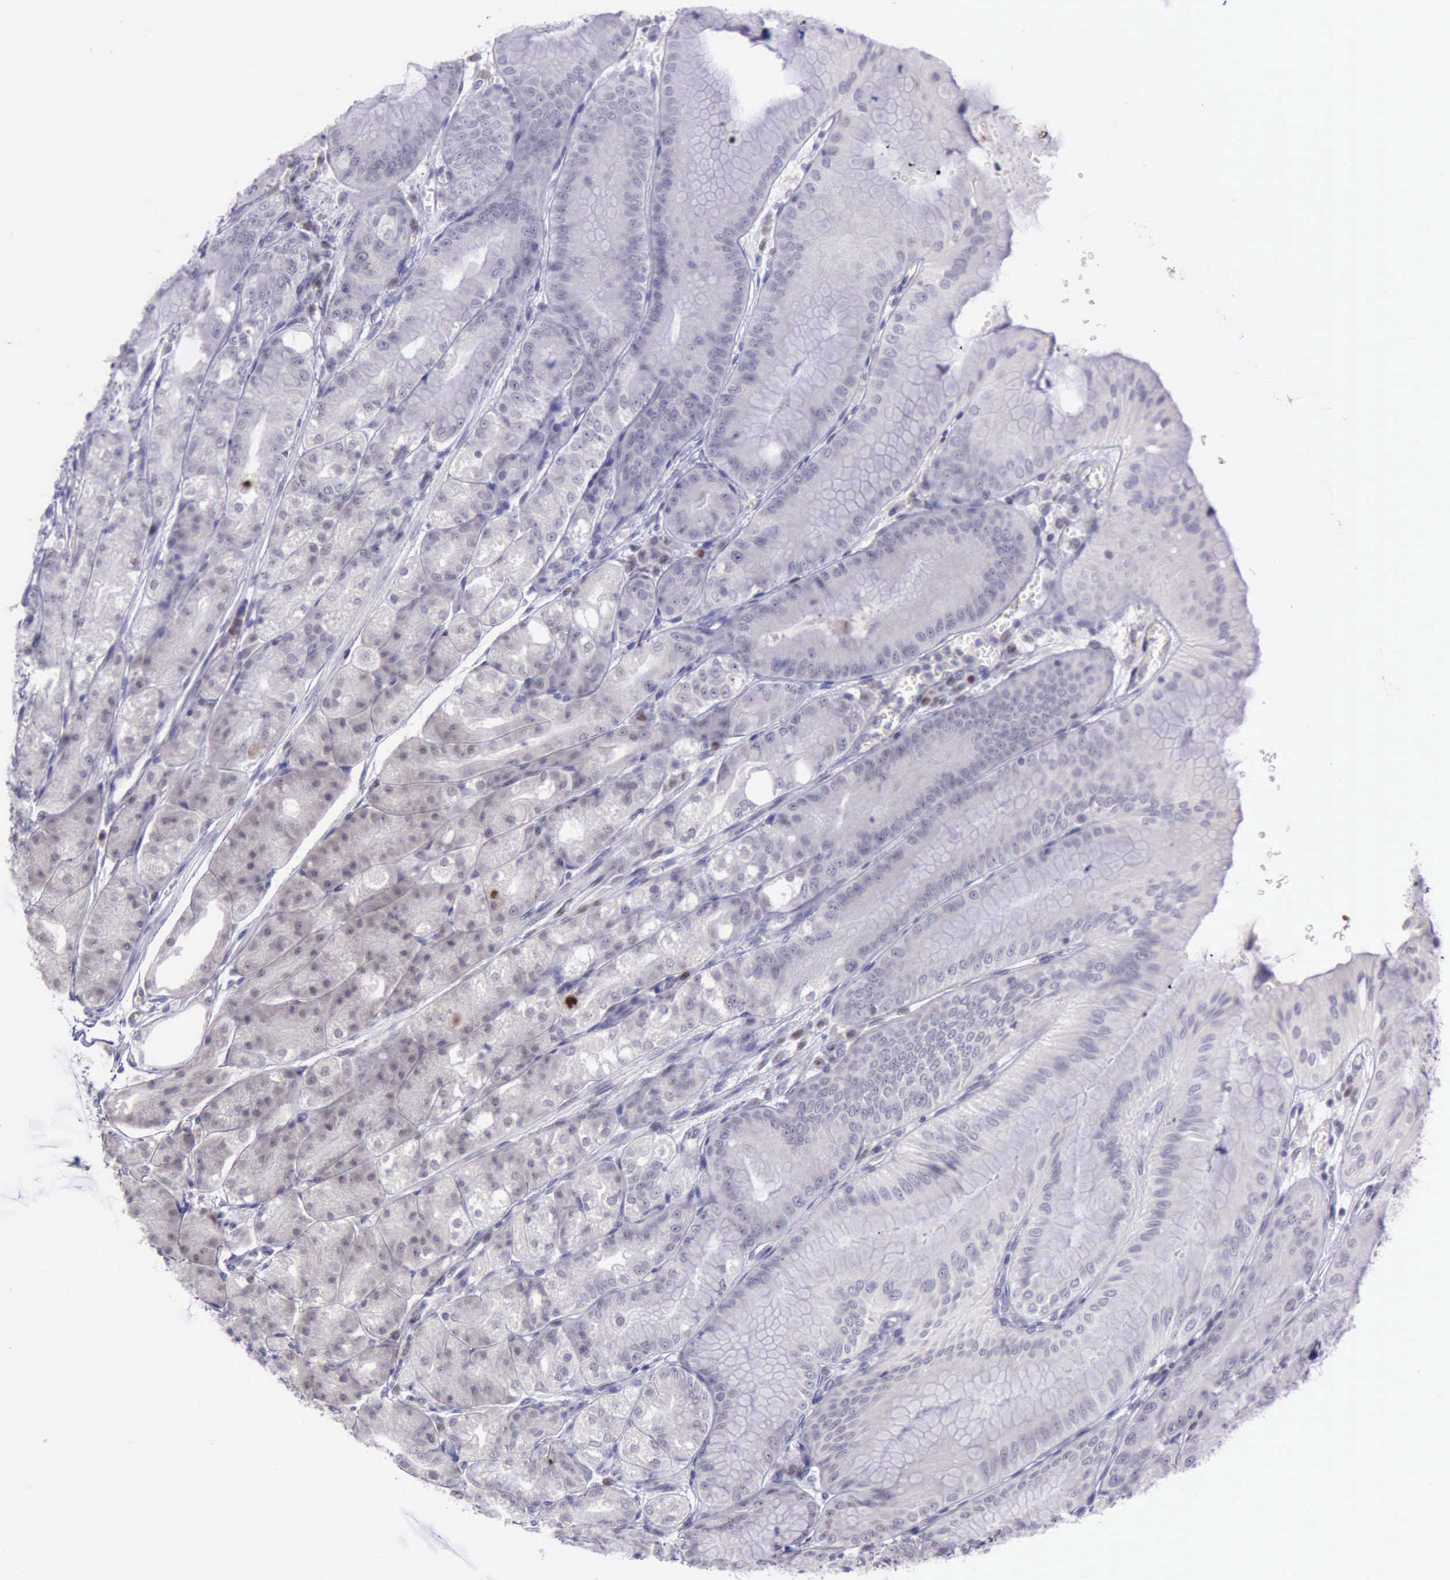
{"staining": {"intensity": "negative", "quantity": "none", "location": "none"}, "tissue": "stomach", "cell_type": "Glandular cells", "image_type": "normal", "snomed": [{"axis": "morphology", "description": "Normal tissue, NOS"}, {"axis": "topography", "description": "Stomach, lower"}], "caption": "Image shows no significant protein staining in glandular cells of benign stomach. (Stains: DAB immunohistochemistry (IHC) with hematoxylin counter stain, Microscopy: brightfield microscopy at high magnification).", "gene": "PARP1", "patient": {"sex": "male", "age": 71}}